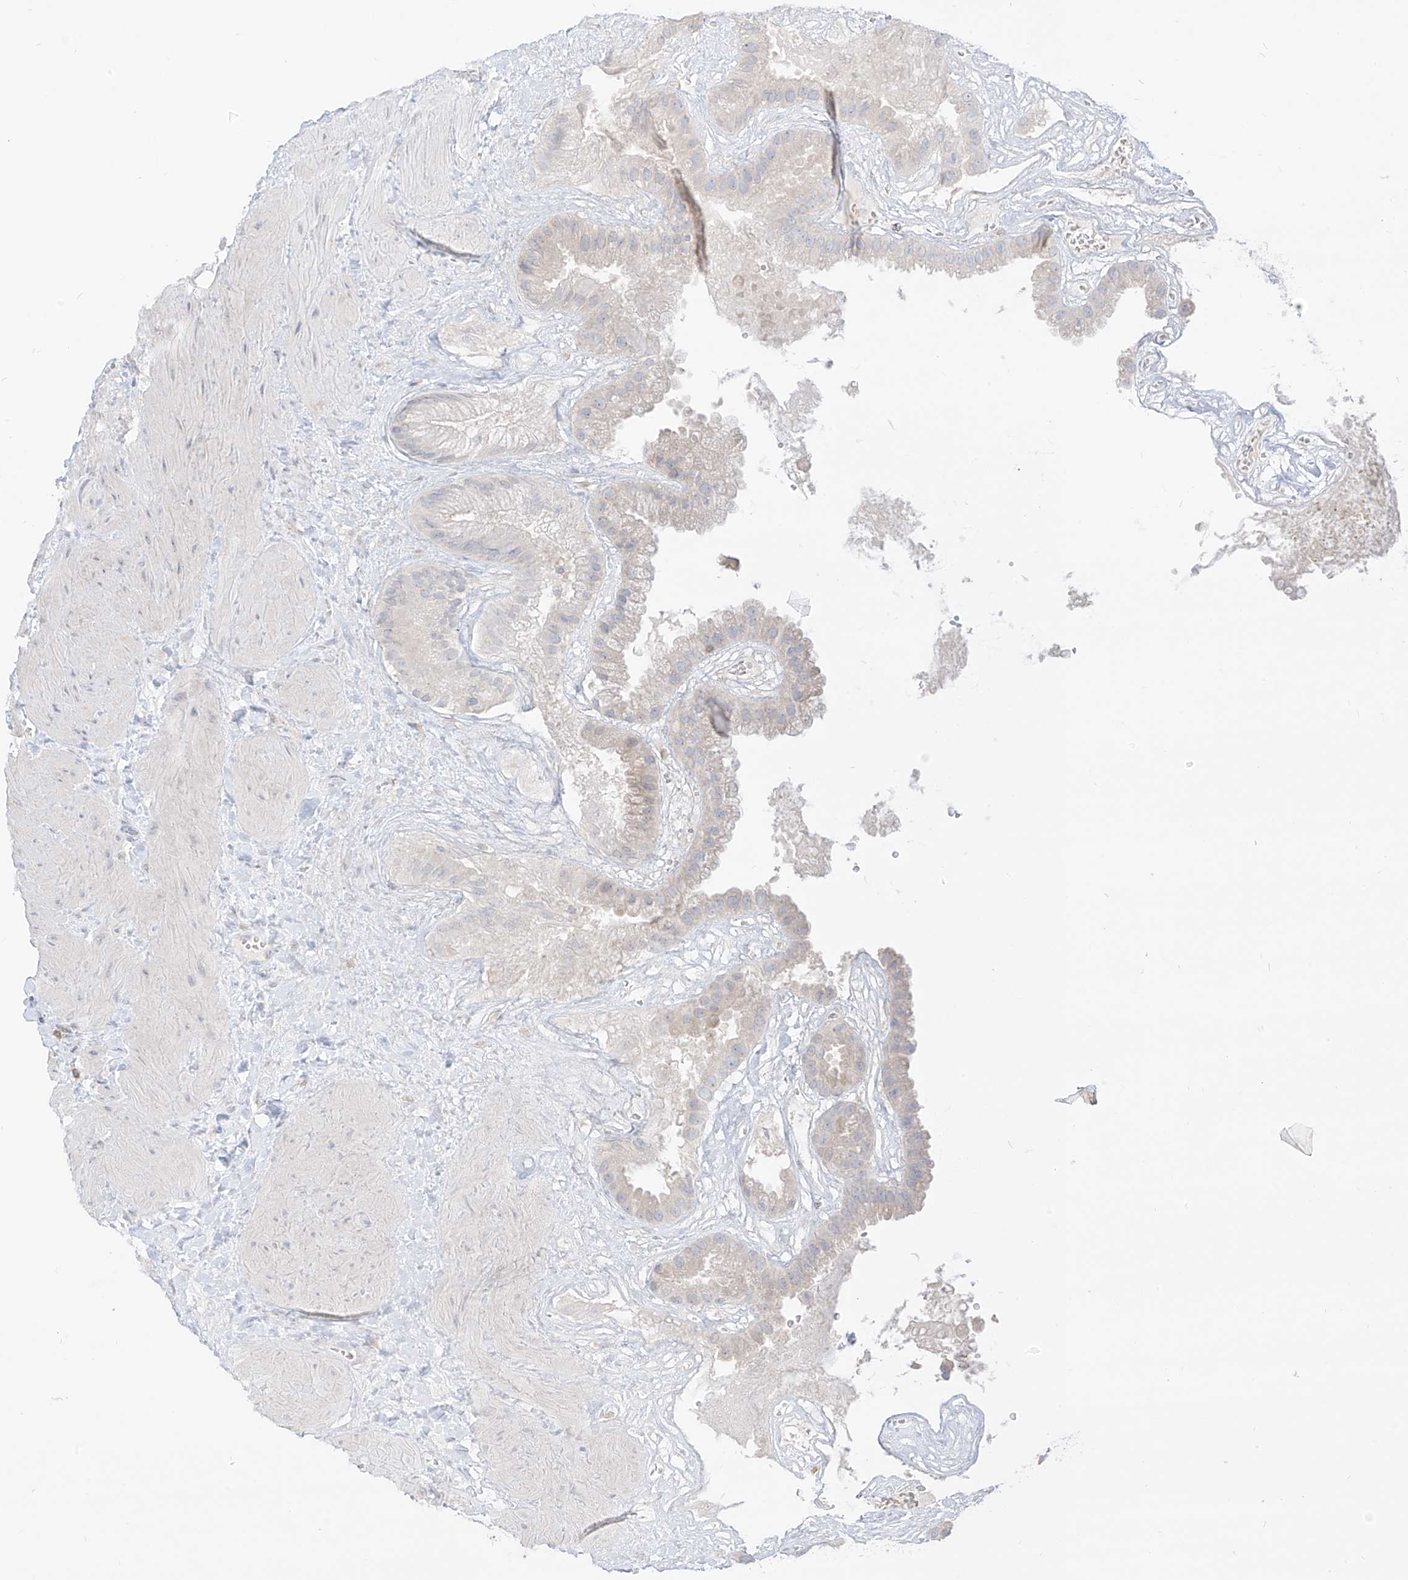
{"staining": {"intensity": "weak", "quantity": "25%-75%", "location": "cytoplasmic/membranous"}, "tissue": "gallbladder", "cell_type": "Glandular cells", "image_type": "normal", "snomed": [{"axis": "morphology", "description": "Normal tissue, NOS"}, {"axis": "topography", "description": "Gallbladder"}], "caption": "Immunohistochemical staining of normal gallbladder demonstrates 25%-75% levels of weak cytoplasmic/membranous protein positivity in approximately 25%-75% of glandular cells.", "gene": "SYTL3", "patient": {"sex": "male", "age": 55}}